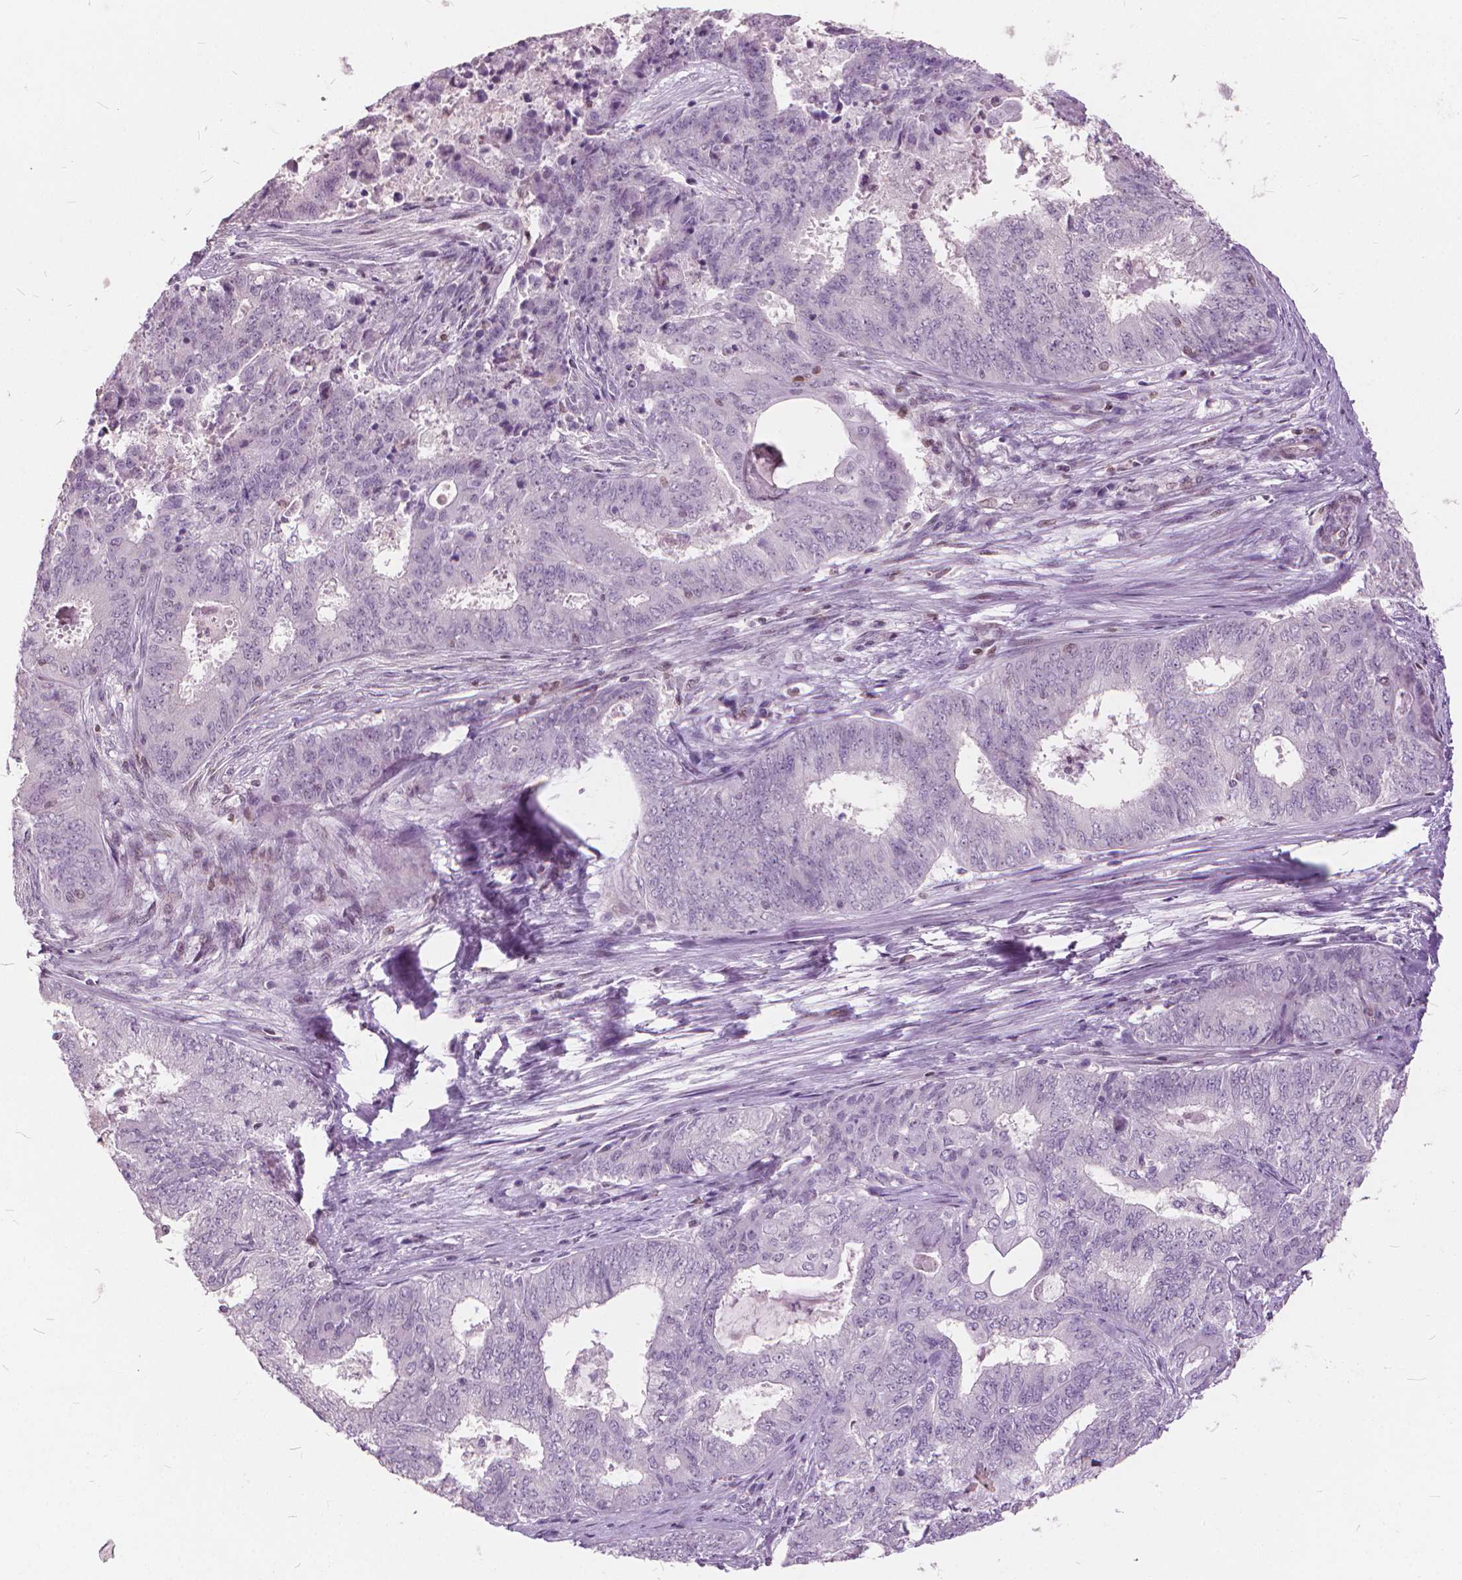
{"staining": {"intensity": "negative", "quantity": "none", "location": "none"}, "tissue": "endometrial cancer", "cell_type": "Tumor cells", "image_type": "cancer", "snomed": [{"axis": "morphology", "description": "Adenocarcinoma, NOS"}, {"axis": "topography", "description": "Endometrium"}], "caption": "Tumor cells show no significant protein positivity in adenocarcinoma (endometrial).", "gene": "STAT5B", "patient": {"sex": "female", "age": 62}}